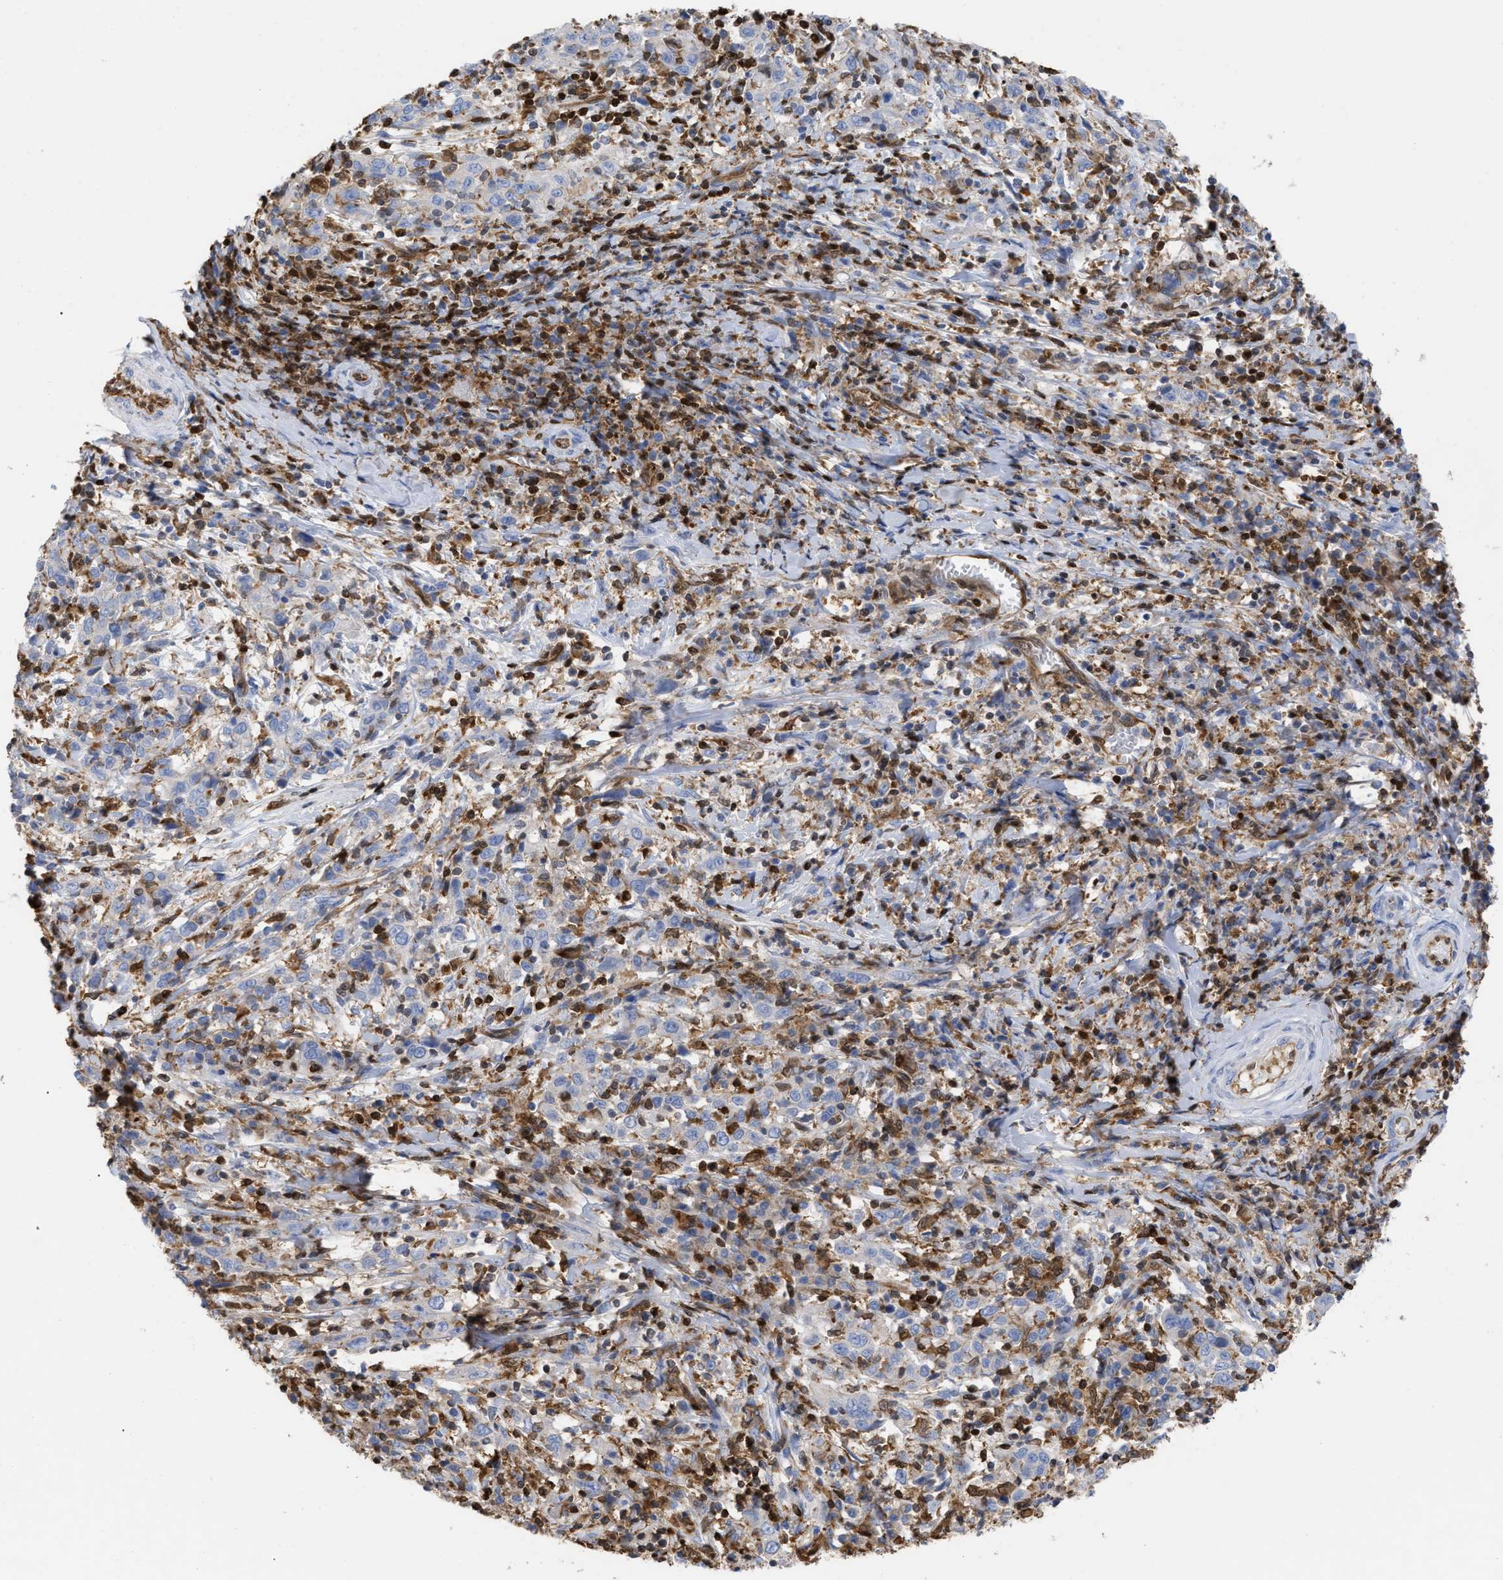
{"staining": {"intensity": "negative", "quantity": "none", "location": "none"}, "tissue": "cervical cancer", "cell_type": "Tumor cells", "image_type": "cancer", "snomed": [{"axis": "morphology", "description": "Squamous cell carcinoma, NOS"}, {"axis": "topography", "description": "Cervix"}], "caption": "The photomicrograph exhibits no significant expression in tumor cells of squamous cell carcinoma (cervical). (DAB (3,3'-diaminobenzidine) immunohistochemistry (IHC) with hematoxylin counter stain).", "gene": "GIMAP4", "patient": {"sex": "female", "age": 46}}